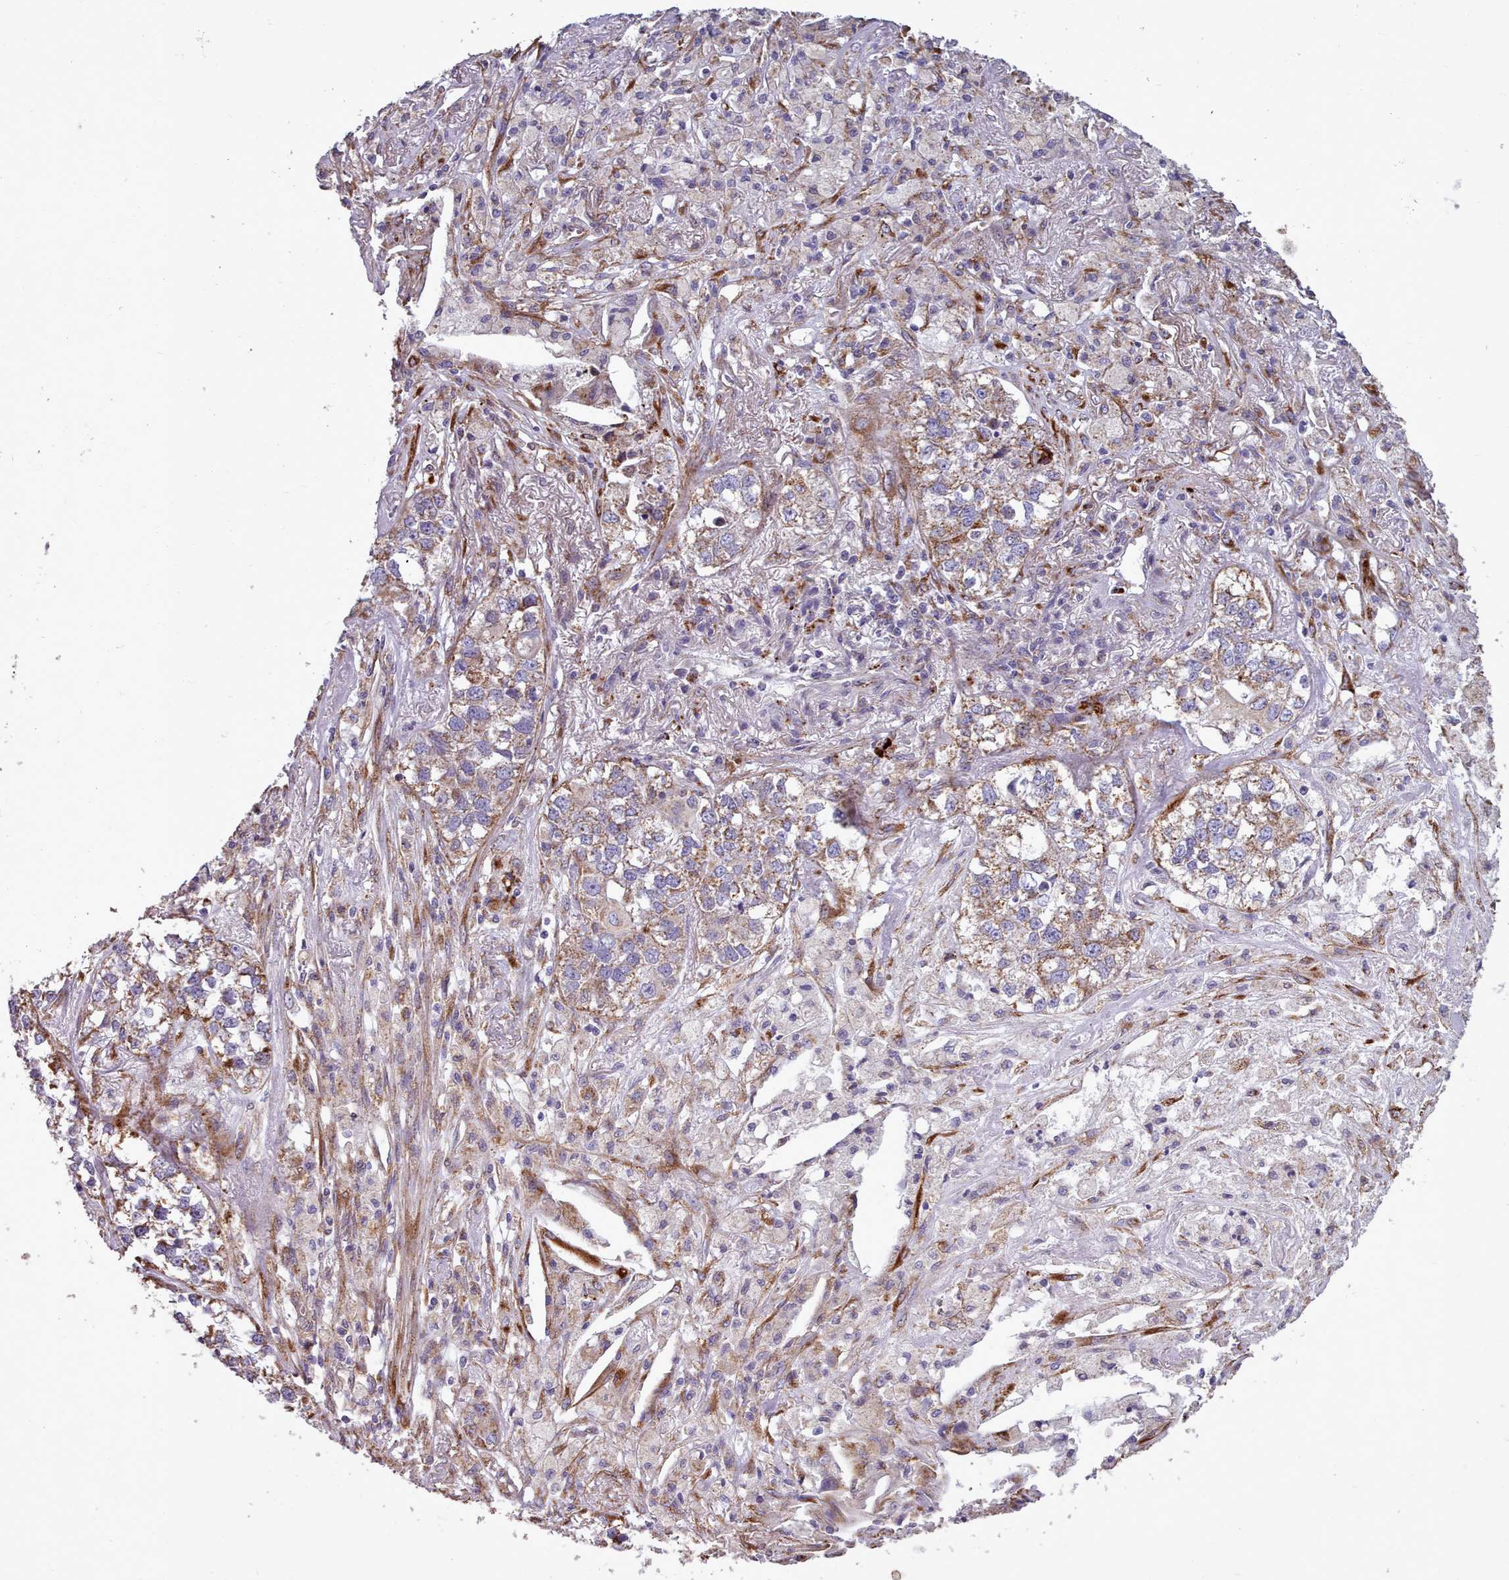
{"staining": {"intensity": "moderate", "quantity": ">75%", "location": "cytoplasmic/membranous"}, "tissue": "lung cancer", "cell_type": "Tumor cells", "image_type": "cancer", "snomed": [{"axis": "morphology", "description": "Adenocarcinoma, NOS"}, {"axis": "topography", "description": "Lung"}], "caption": "Immunohistochemistry (IHC) histopathology image of adenocarcinoma (lung) stained for a protein (brown), which demonstrates medium levels of moderate cytoplasmic/membranous positivity in about >75% of tumor cells.", "gene": "FKBP10", "patient": {"sex": "male", "age": 49}}